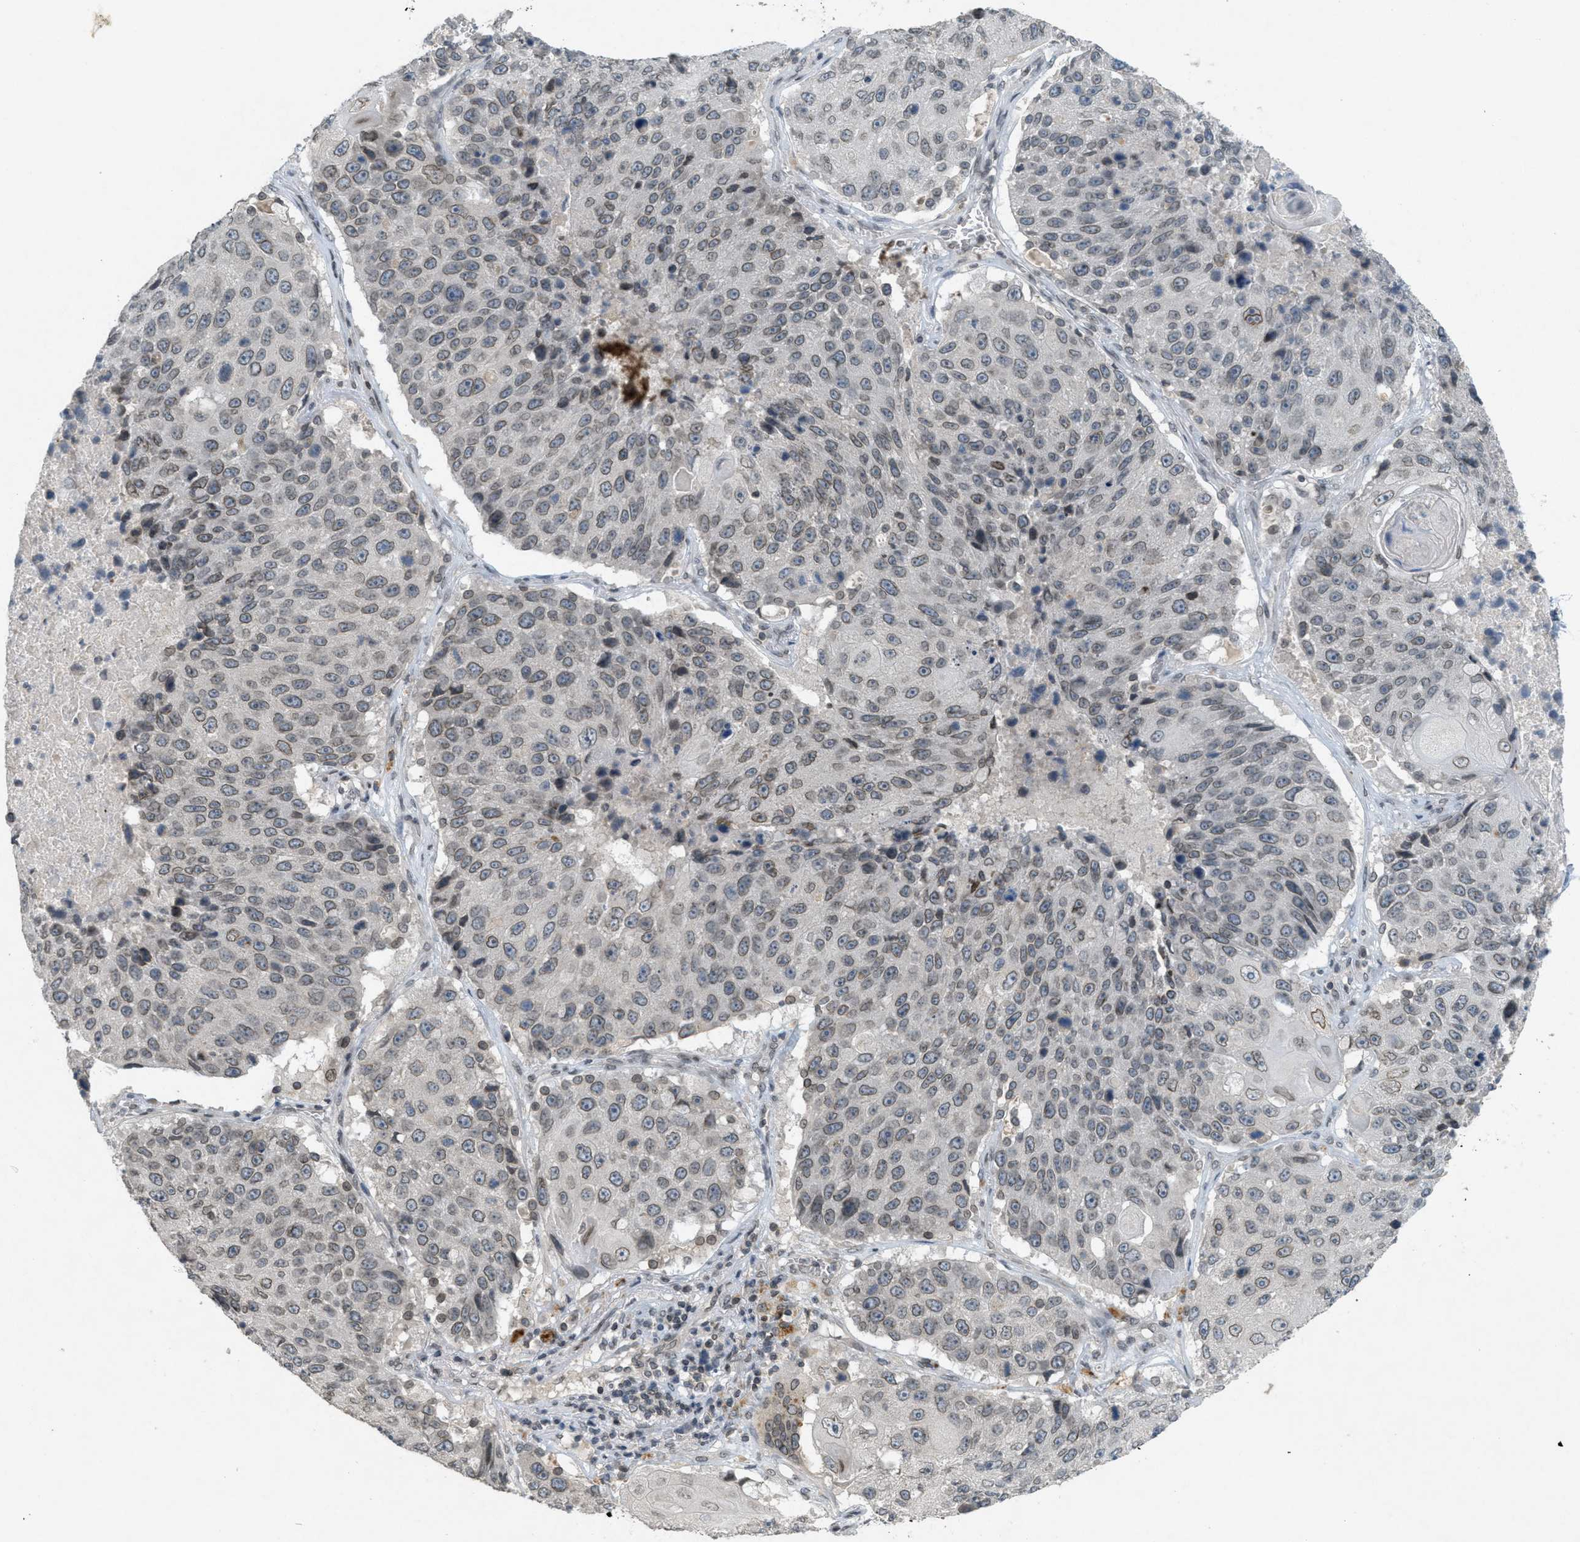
{"staining": {"intensity": "weak", "quantity": ">75%", "location": "cytoplasmic/membranous,nuclear"}, "tissue": "lung cancer", "cell_type": "Tumor cells", "image_type": "cancer", "snomed": [{"axis": "morphology", "description": "Squamous cell carcinoma, NOS"}, {"axis": "topography", "description": "Lung"}], "caption": "Immunohistochemistry (IHC) (DAB (3,3'-diaminobenzidine)) staining of human squamous cell carcinoma (lung) shows weak cytoplasmic/membranous and nuclear protein staining in approximately >75% of tumor cells. The staining was performed using DAB to visualize the protein expression in brown, while the nuclei were stained in blue with hematoxylin (Magnification: 20x).", "gene": "ABHD6", "patient": {"sex": "male", "age": 61}}